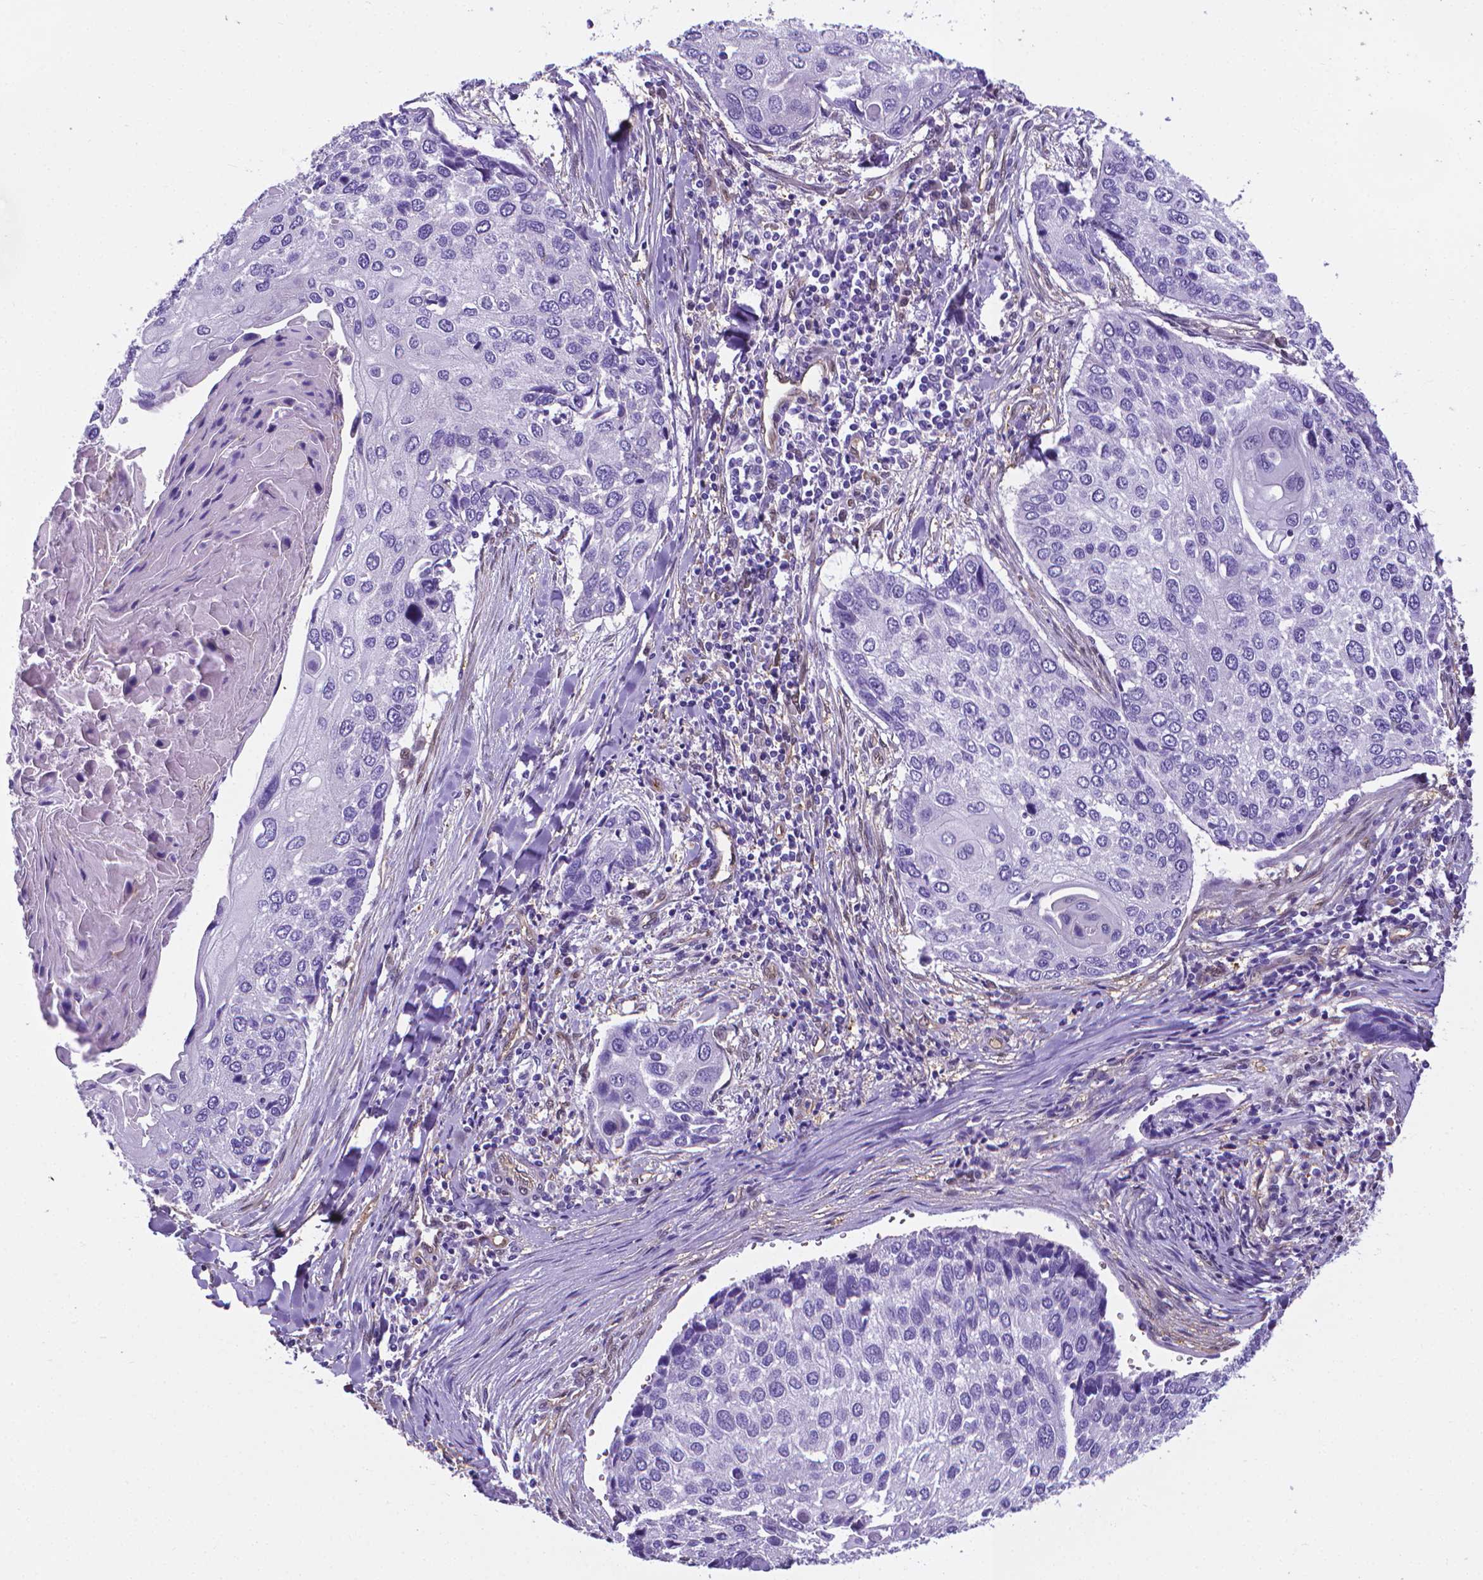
{"staining": {"intensity": "negative", "quantity": "none", "location": "none"}, "tissue": "lung cancer", "cell_type": "Tumor cells", "image_type": "cancer", "snomed": [{"axis": "morphology", "description": "Squamous cell carcinoma, NOS"}, {"axis": "morphology", "description": "Squamous cell carcinoma, metastatic, NOS"}, {"axis": "topography", "description": "Lung"}], "caption": "DAB immunohistochemical staining of lung cancer (squamous cell carcinoma) displays no significant expression in tumor cells.", "gene": "CLIC4", "patient": {"sex": "male", "age": 63}}